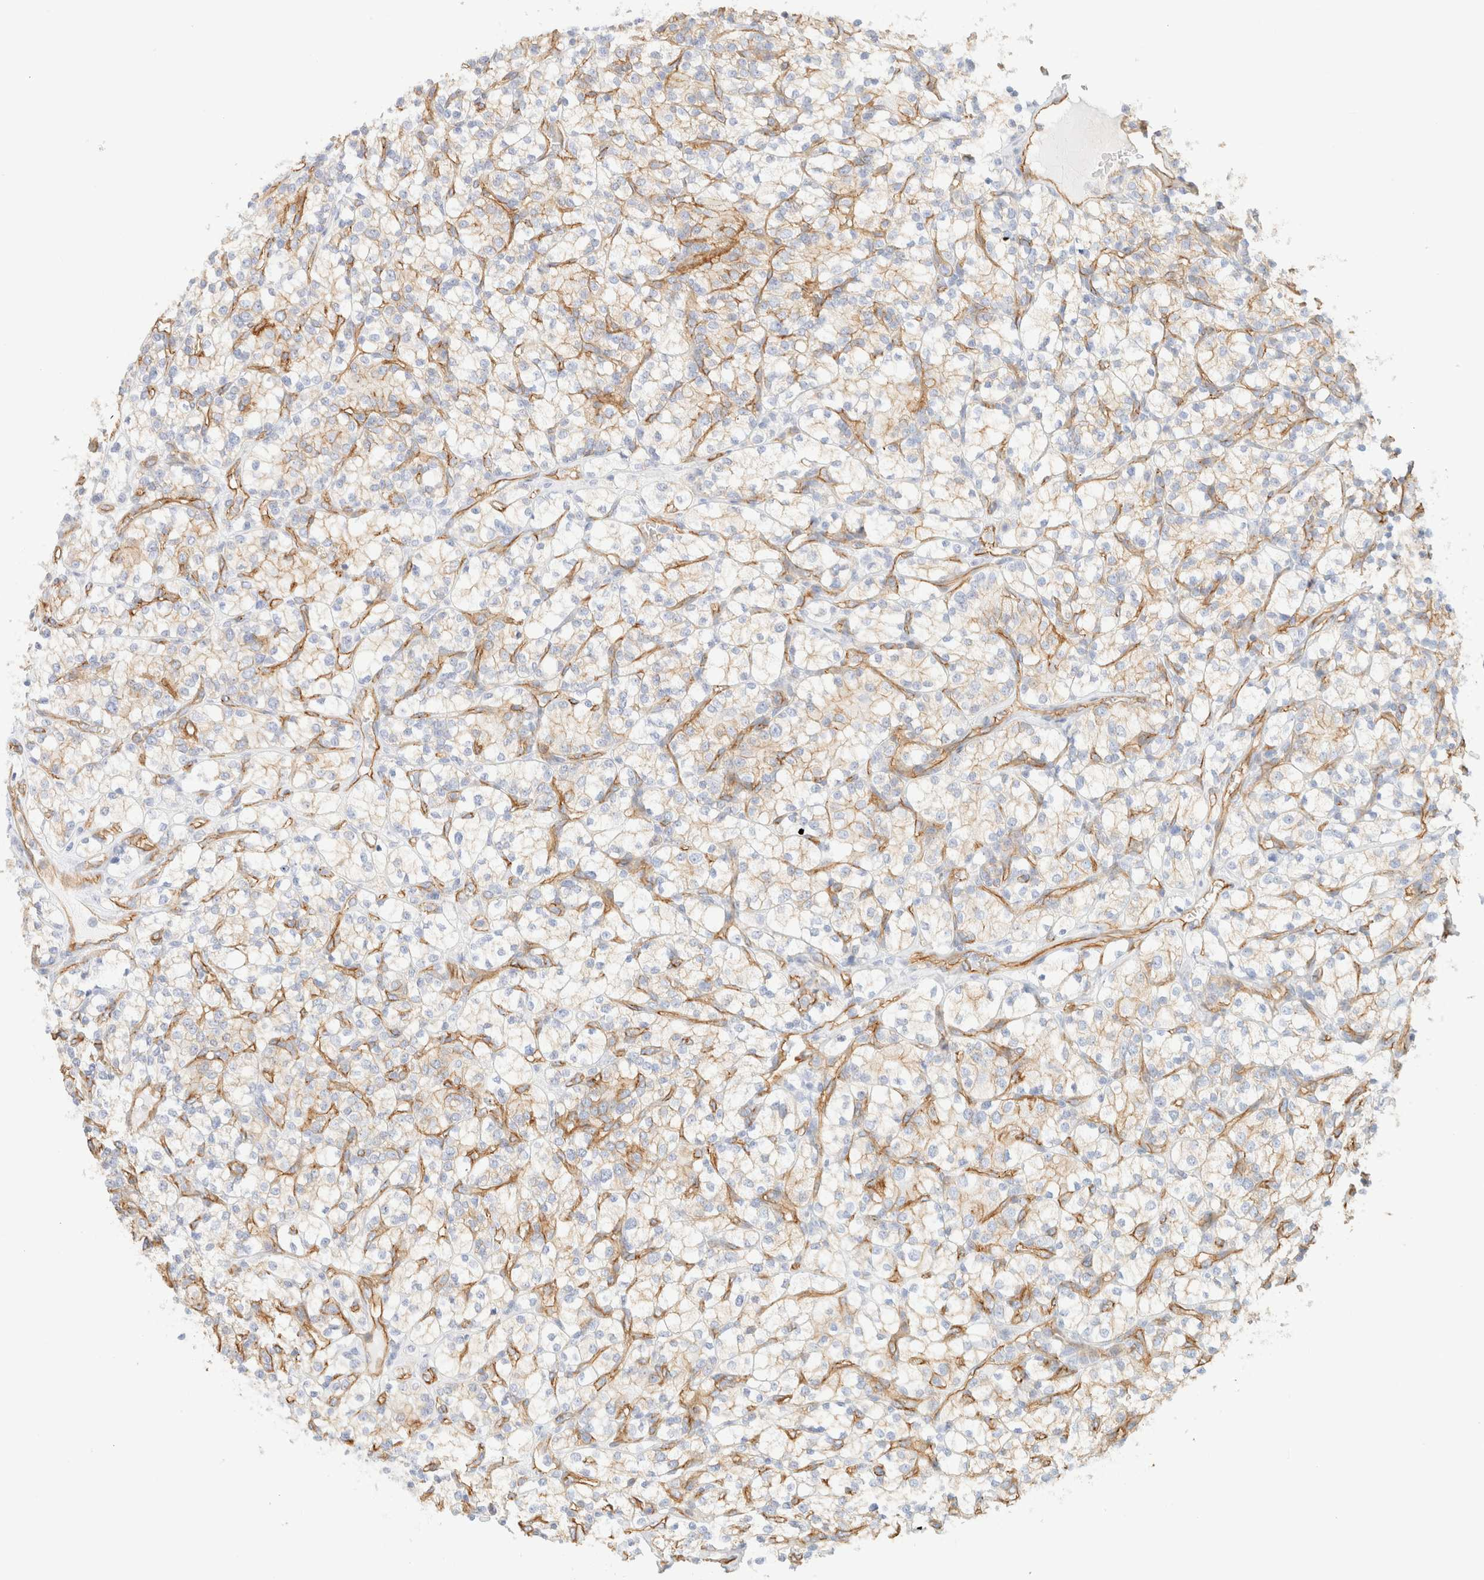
{"staining": {"intensity": "weak", "quantity": "25%-75%", "location": "cytoplasmic/membranous"}, "tissue": "renal cancer", "cell_type": "Tumor cells", "image_type": "cancer", "snomed": [{"axis": "morphology", "description": "Adenocarcinoma, NOS"}, {"axis": "topography", "description": "Kidney"}], "caption": "A low amount of weak cytoplasmic/membranous expression is identified in about 25%-75% of tumor cells in adenocarcinoma (renal) tissue.", "gene": "CYB5R4", "patient": {"sex": "male", "age": 77}}